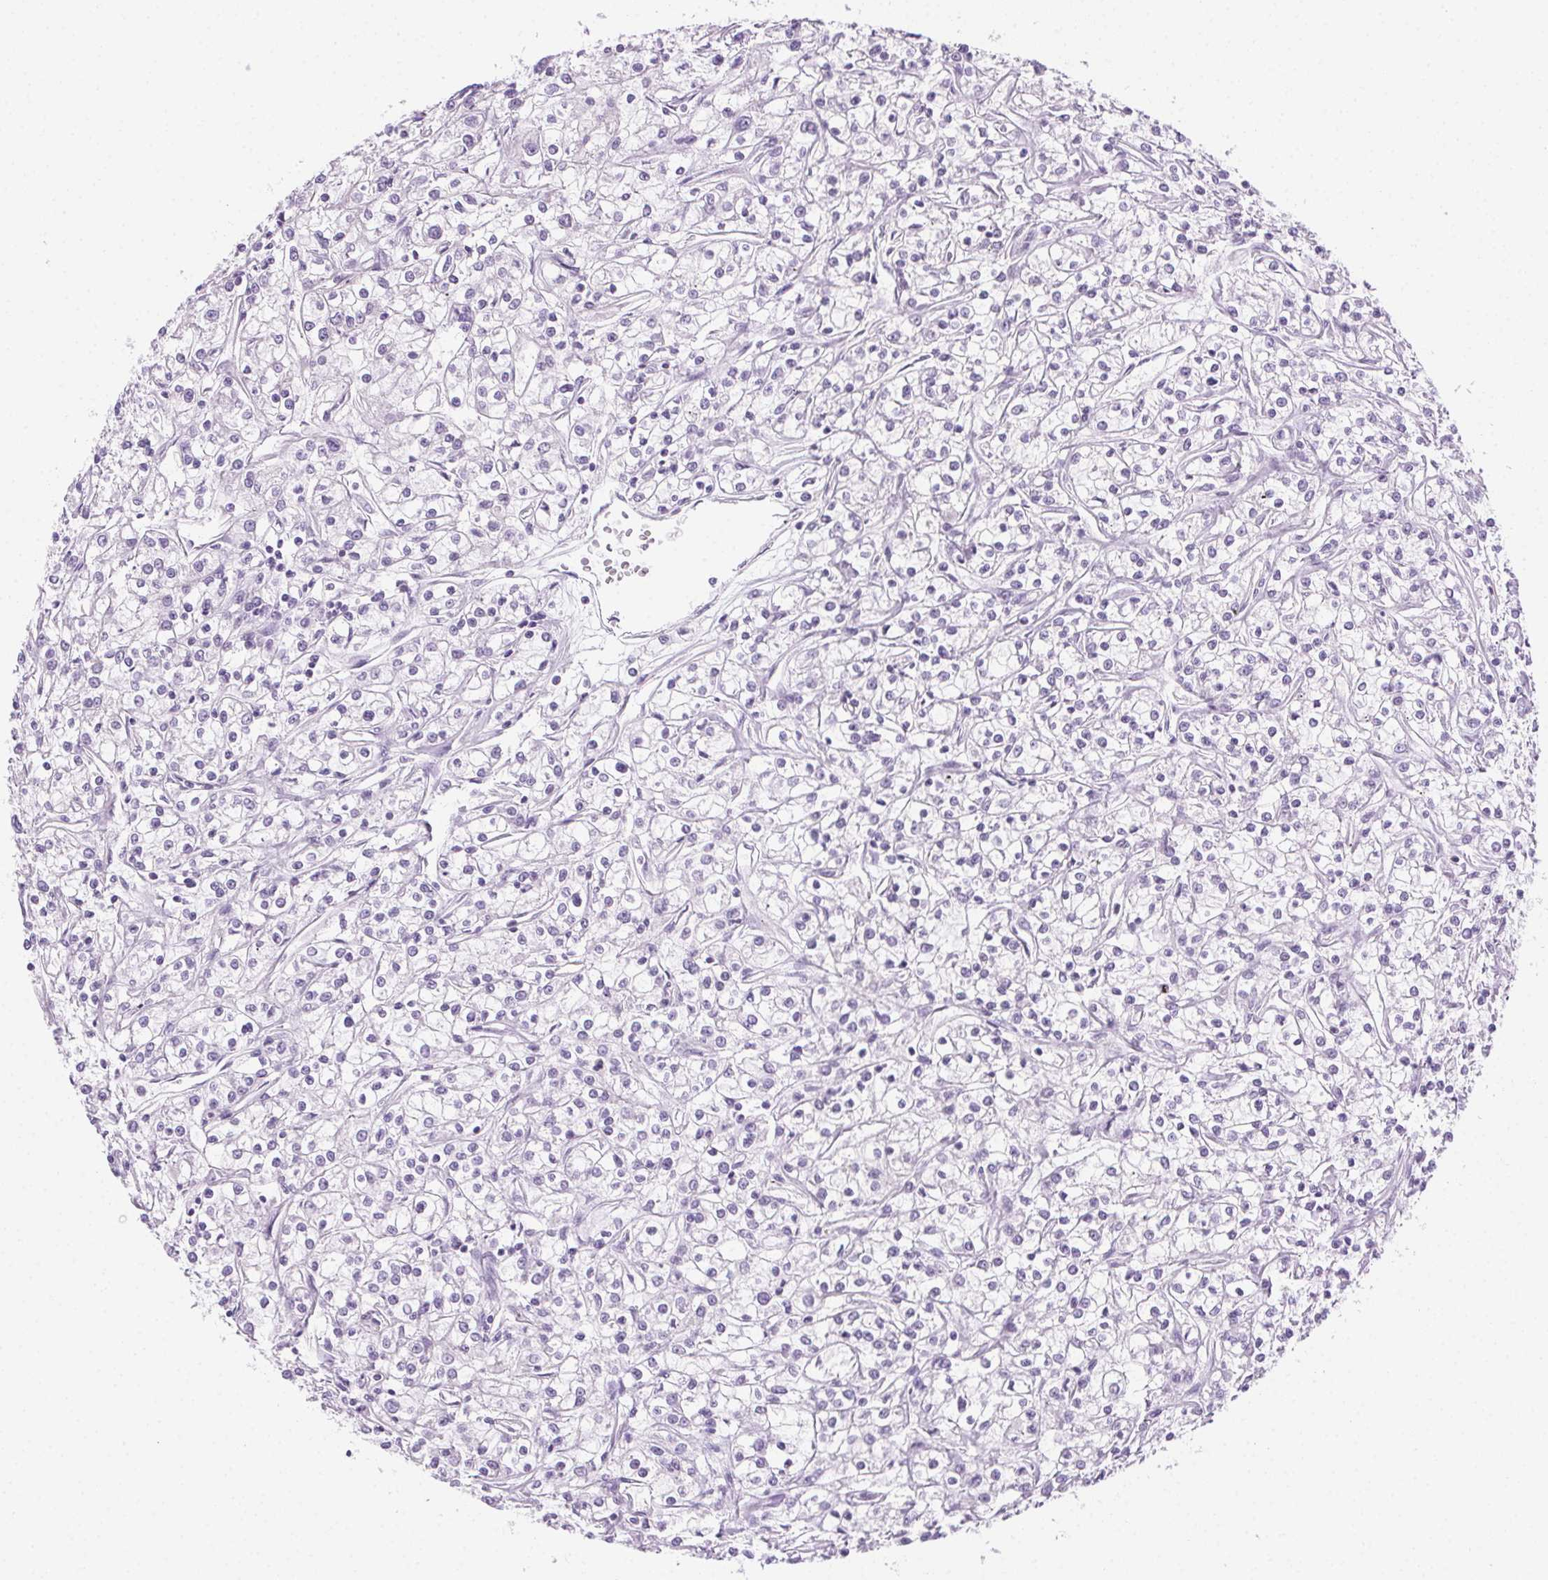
{"staining": {"intensity": "negative", "quantity": "none", "location": "none"}, "tissue": "renal cancer", "cell_type": "Tumor cells", "image_type": "cancer", "snomed": [{"axis": "morphology", "description": "Adenocarcinoma, NOS"}, {"axis": "topography", "description": "Kidney"}], "caption": "Protein analysis of renal cancer (adenocarcinoma) reveals no significant positivity in tumor cells. Brightfield microscopy of immunohistochemistry (IHC) stained with DAB (brown) and hematoxylin (blue), captured at high magnification.", "gene": "TMEM45A", "patient": {"sex": "female", "age": 59}}